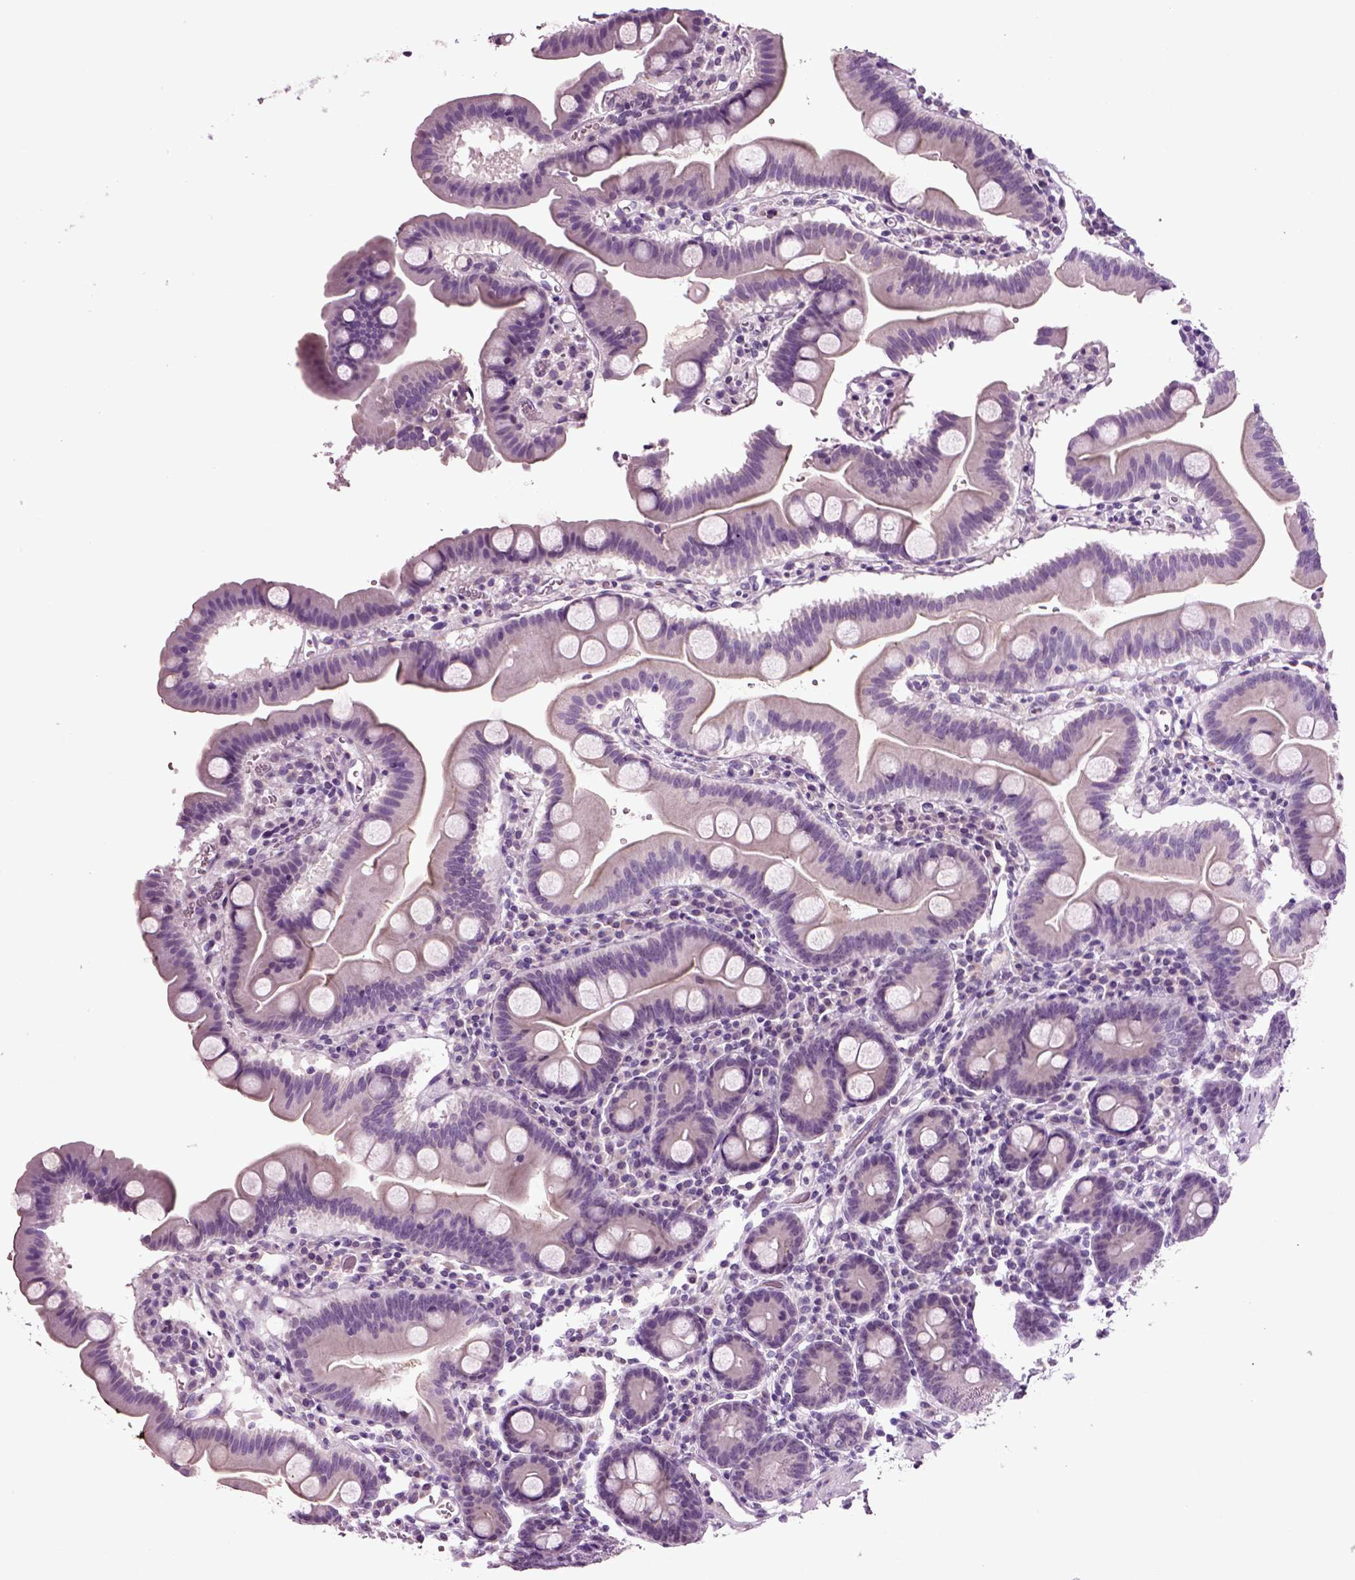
{"staining": {"intensity": "negative", "quantity": "none", "location": "none"}, "tissue": "duodenum", "cell_type": "Glandular cells", "image_type": "normal", "snomed": [{"axis": "morphology", "description": "Normal tissue, NOS"}, {"axis": "topography", "description": "Duodenum"}], "caption": "IHC of normal duodenum exhibits no expression in glandular cells.", "gene": "SPATA17", "patient": {"sex": "male", "age": 59}}